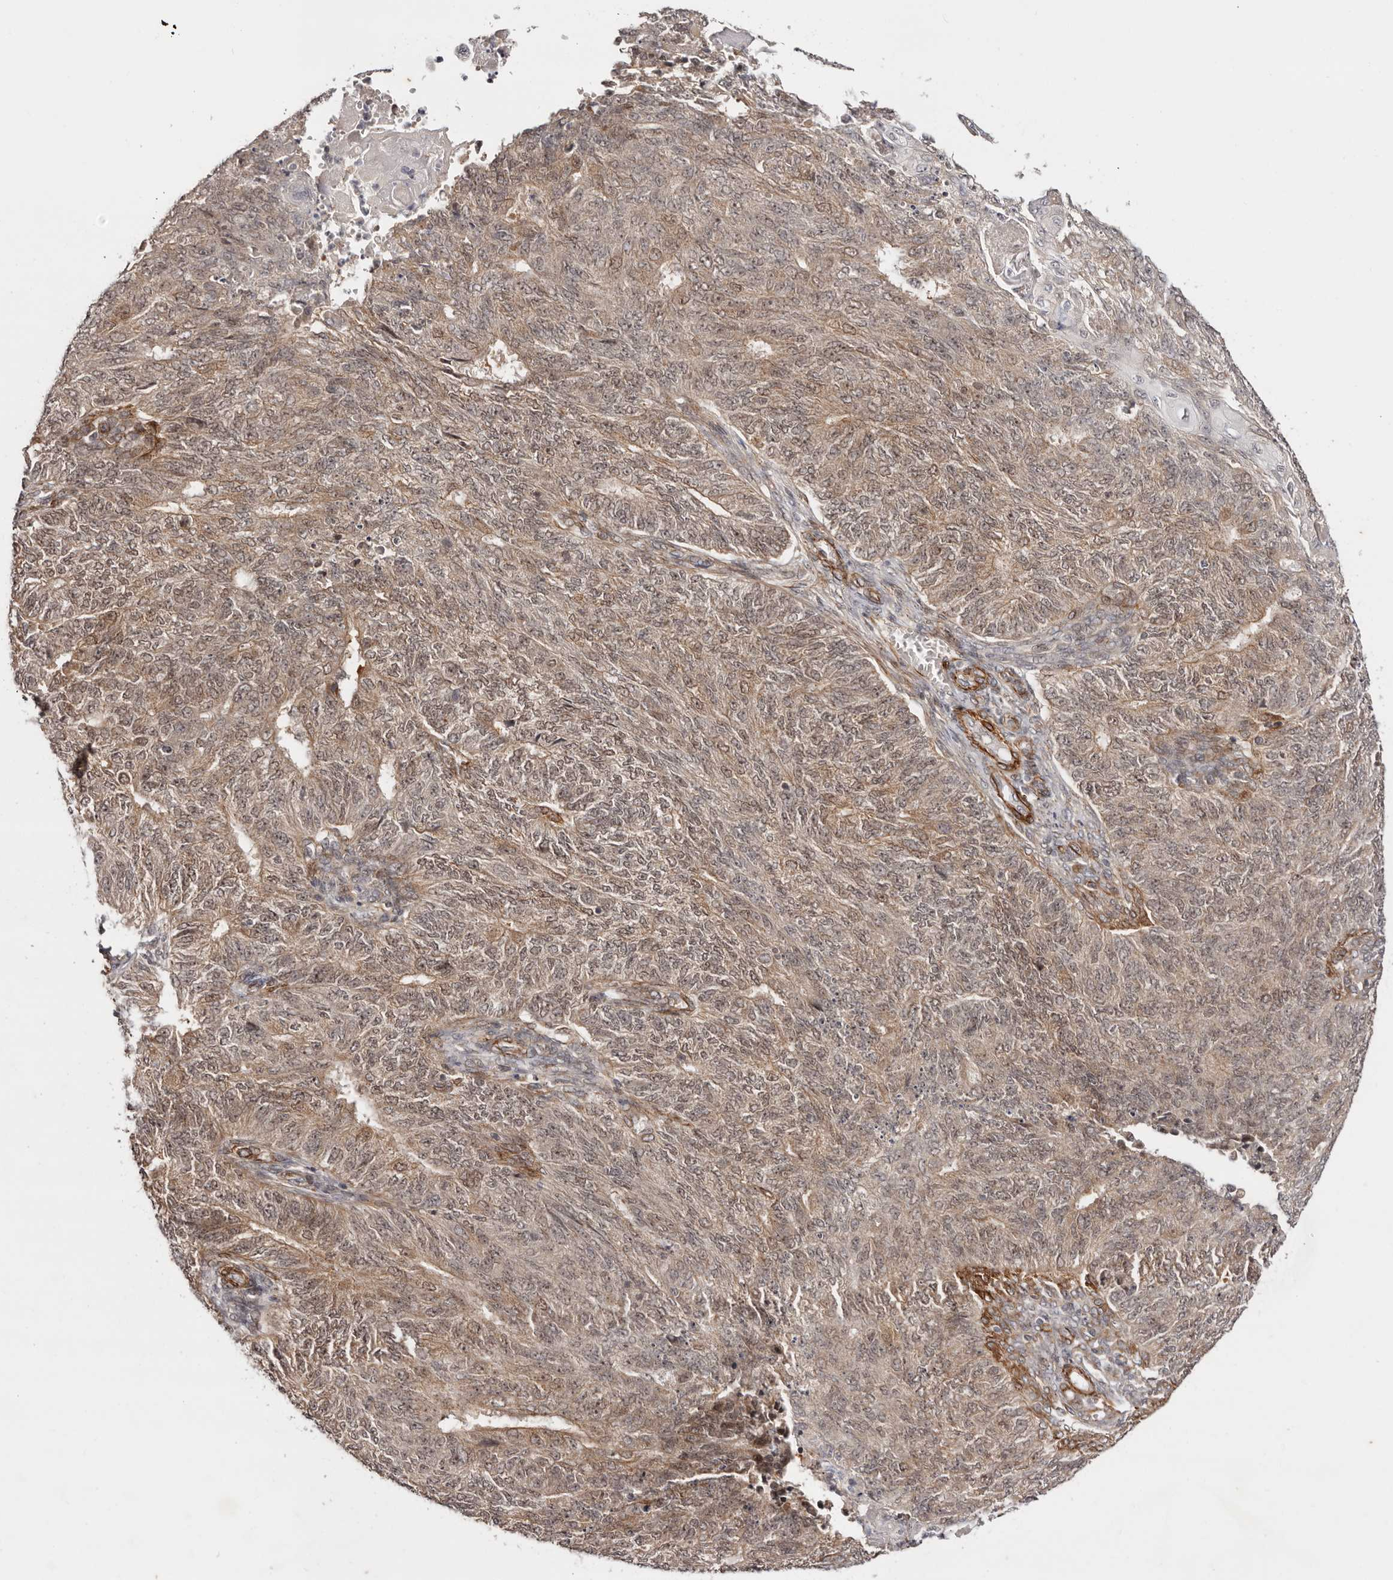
{"staining": {"intensity": "moderate", "quantity": ">75%", "location": "cytoplasmic/membranous,nuclear"}, "tissue": "endometrial cancer", "cell_type": "Tumor cells", "image_type": "cancer", "snomed": [{"axis": "morphology", "description": "Adenocarcinoma, NOS"}, {"axis": "topography", "description": "Endometrium"}], "caption": "Moderate cytoplasmic/membranous and nuclear protein expression is seen in about >75% of tumor cells in endometrial cancer (adenocarcinoma).", "gene": "MICAL2", "patient": {"sex": "female", "age": 32}}